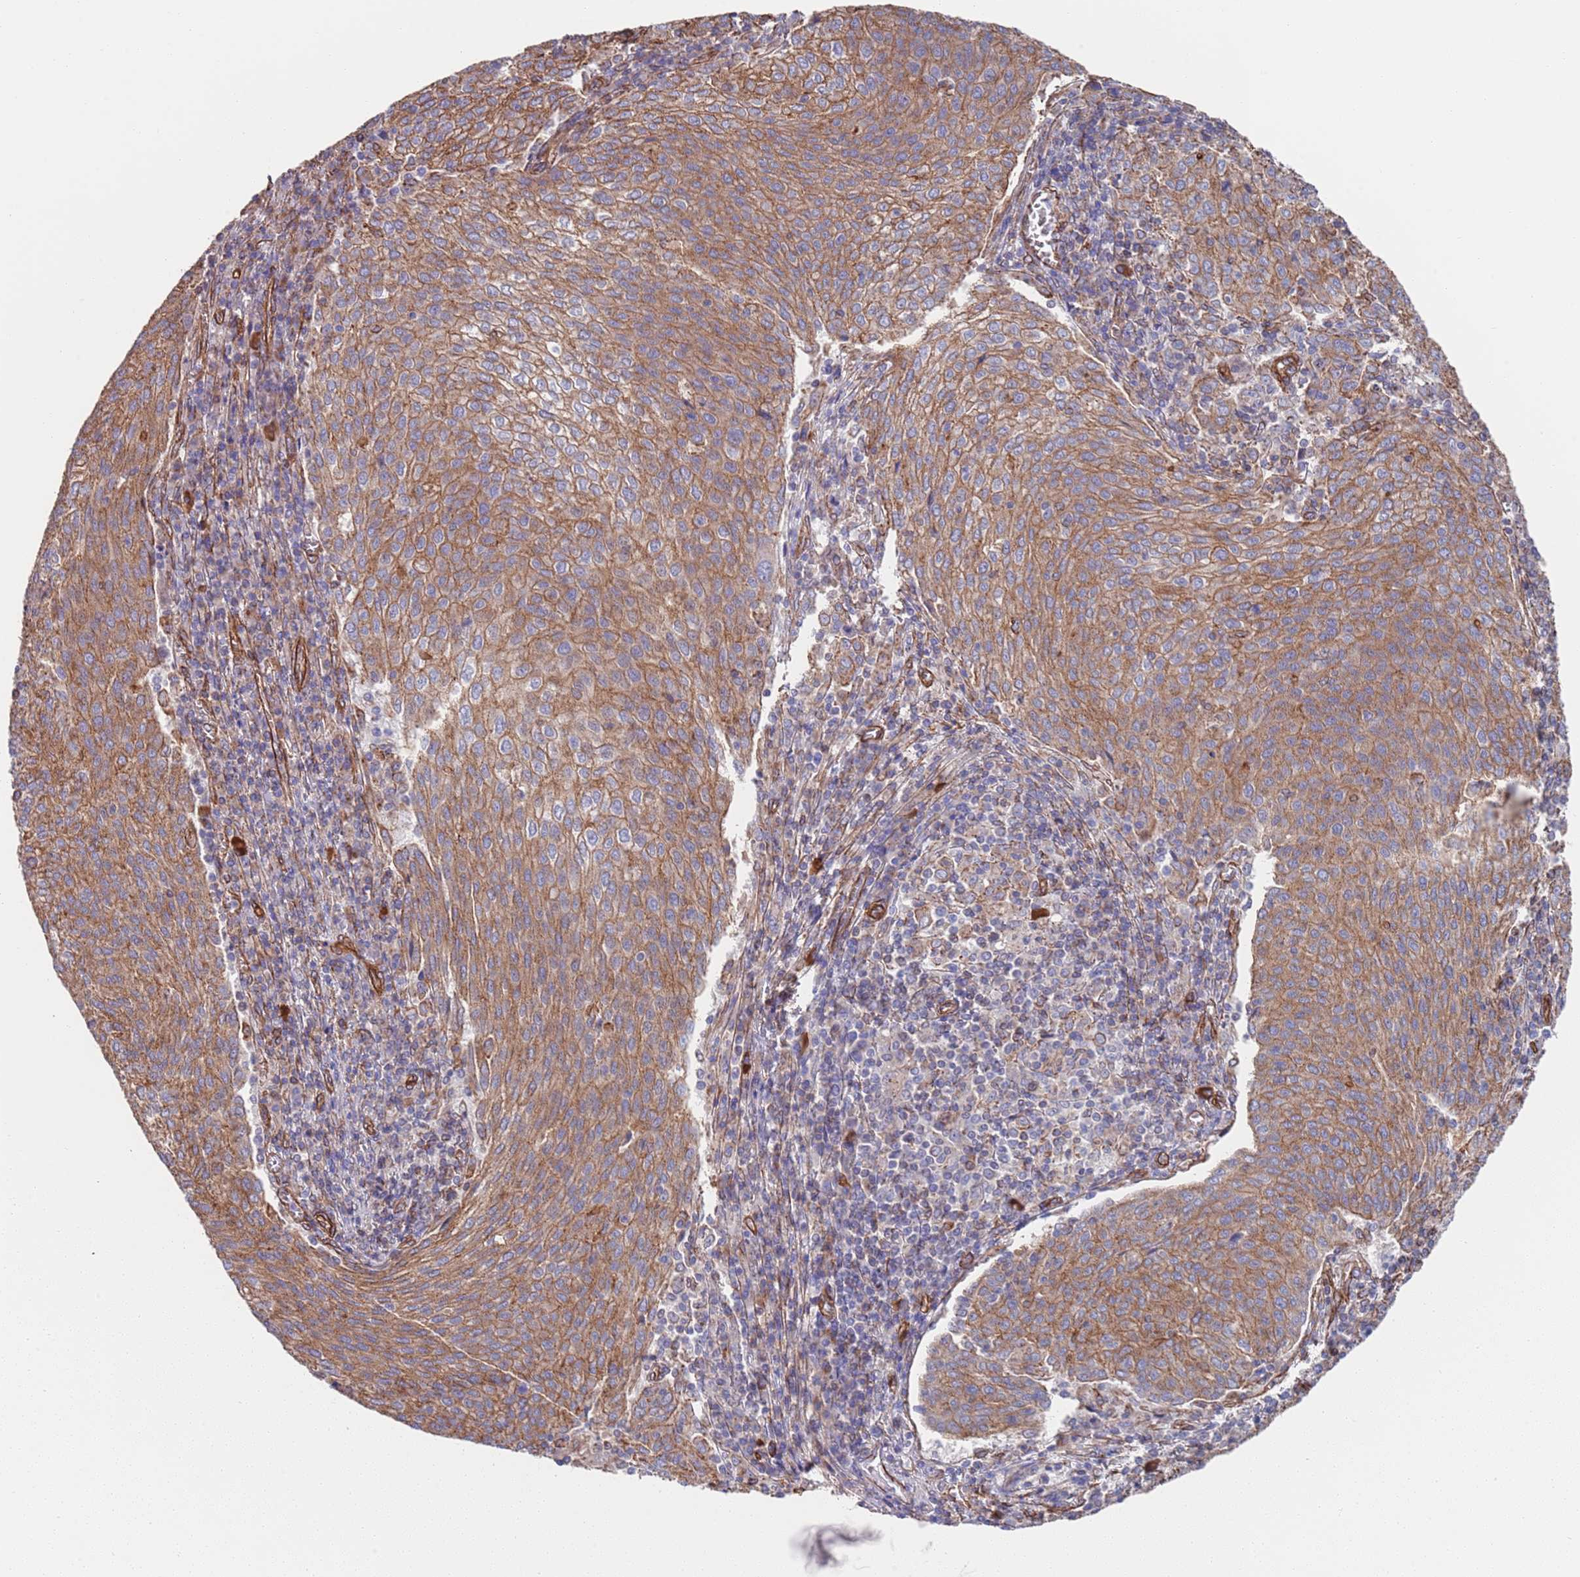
{"staining": {"intensity": "moderate", "quantity": ">75%", "location": "cytoplasmic/membranous"}, "tissue": "cervical cancer", "cell_type": "Tumor cells", "image_type": "cancer", "snomed": [{"axis": "morphology", "description": "Squamous cell carcinoma, NOS"}, {"axis": "topography", "description": "Cervix"}], "caption": "A high-resolution photomicrograph shows immunohistochemistry (IHC) staining of cervical cancer, which reveals moderate cytoplasmic/membranous positivity in about >75% of tumor cells. (Stains: DAB (3,3'-diaminobenzidine) in brown, nuclei in blue, Microscopy: brightfield microscopy at high magnification).", "gene": "JAKMIP2", "patient": {"sex": "female", "age": 46}}